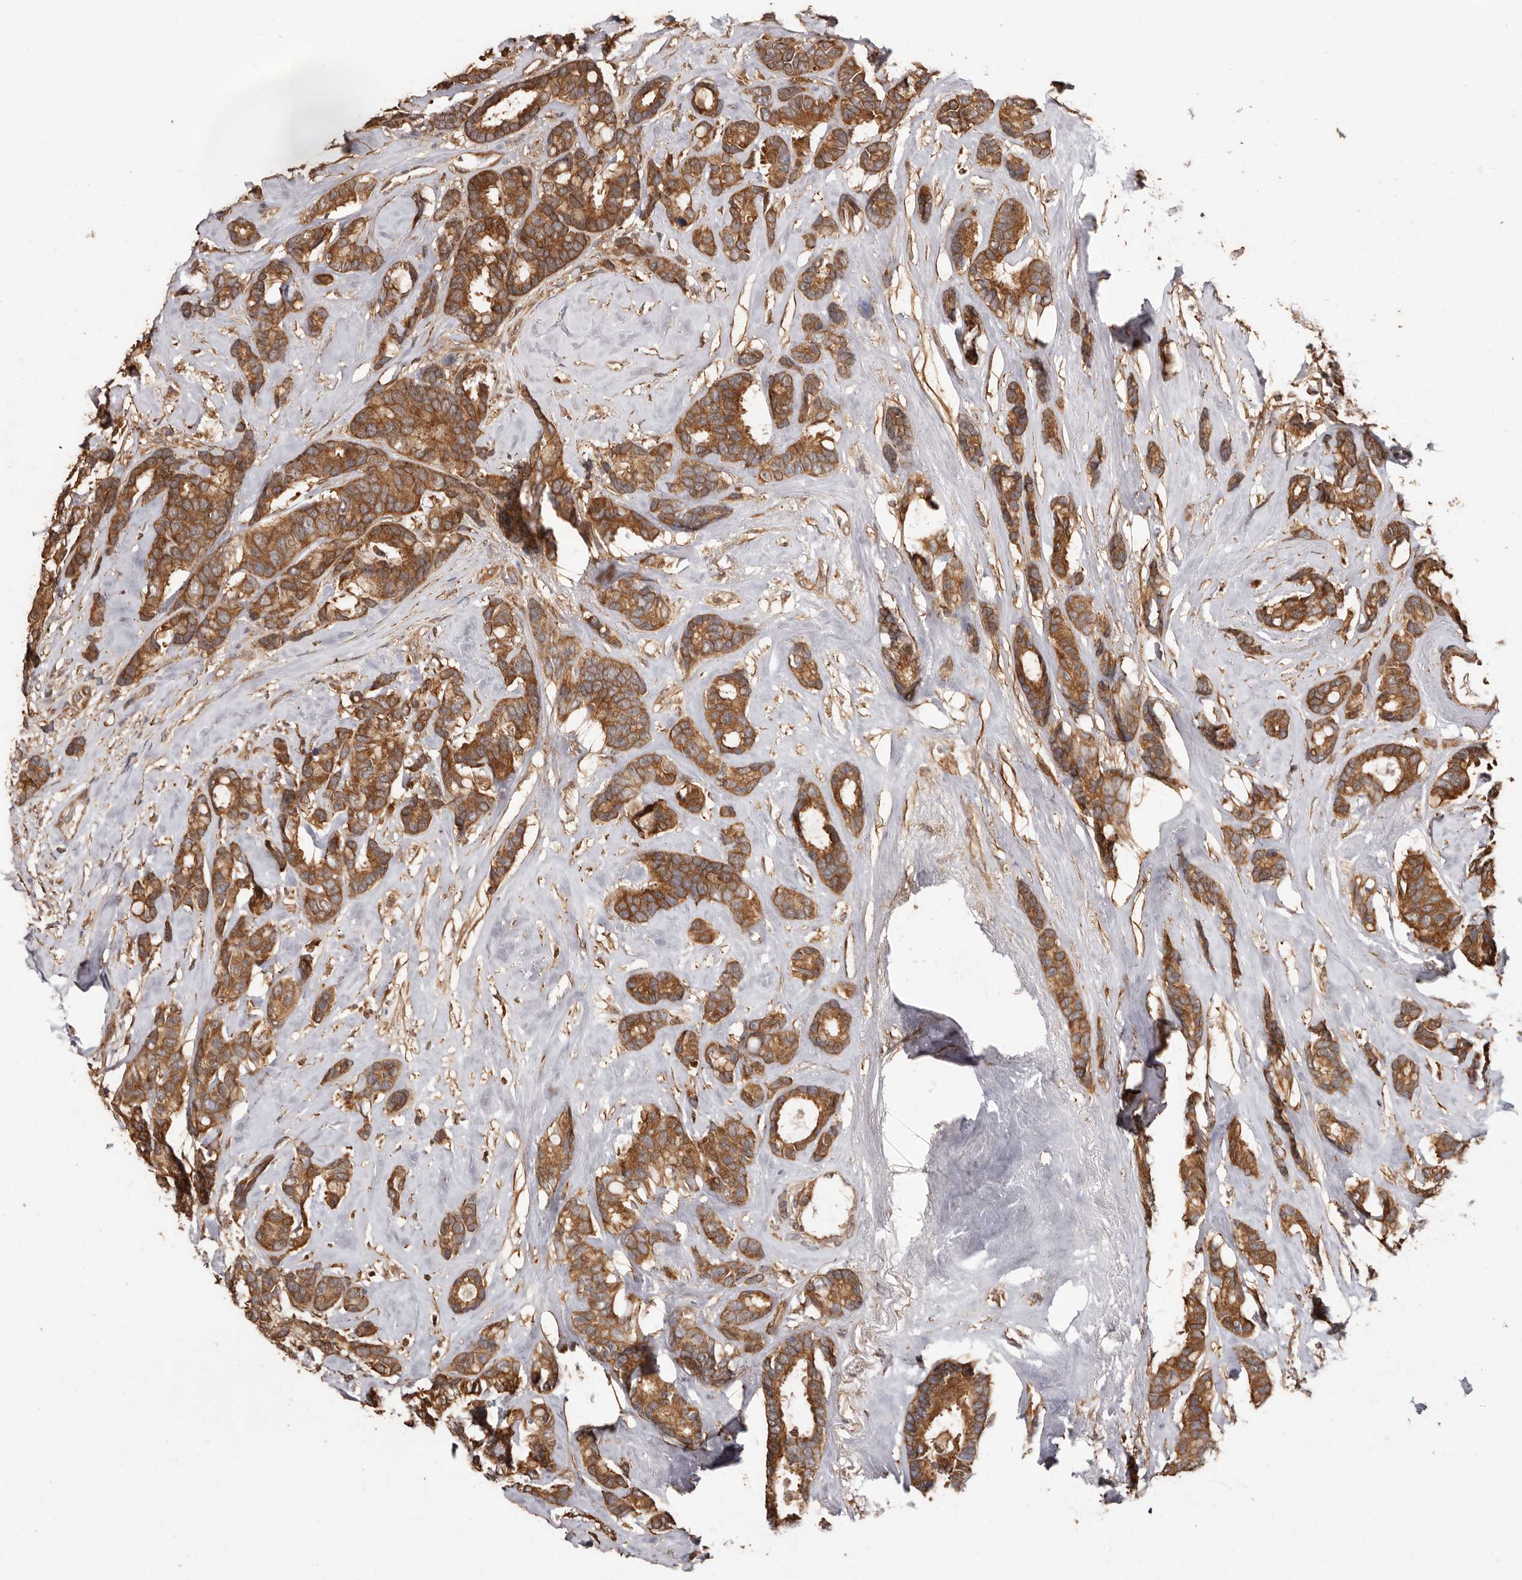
{"staining": {"intensity": "moderate", "quantity": ">75%", "location": "cytoplasmic/membranous"}, "tissue": "breast cancer", "cell_type": "Tumor cells", "image_type": "cancer", "snomed": [{"axis": "morphology", "description": "Duct carcinoma"}, {"axis": "topography", "description": "Breast"}], "caption": "Breast cancer stained for a protein (brown) displays moderate cytoplasmic/membranous positive positivity in about >75% of tumor cells.", "gene": "COQ8B", "patient": {"sex": "female", "age": 87}}